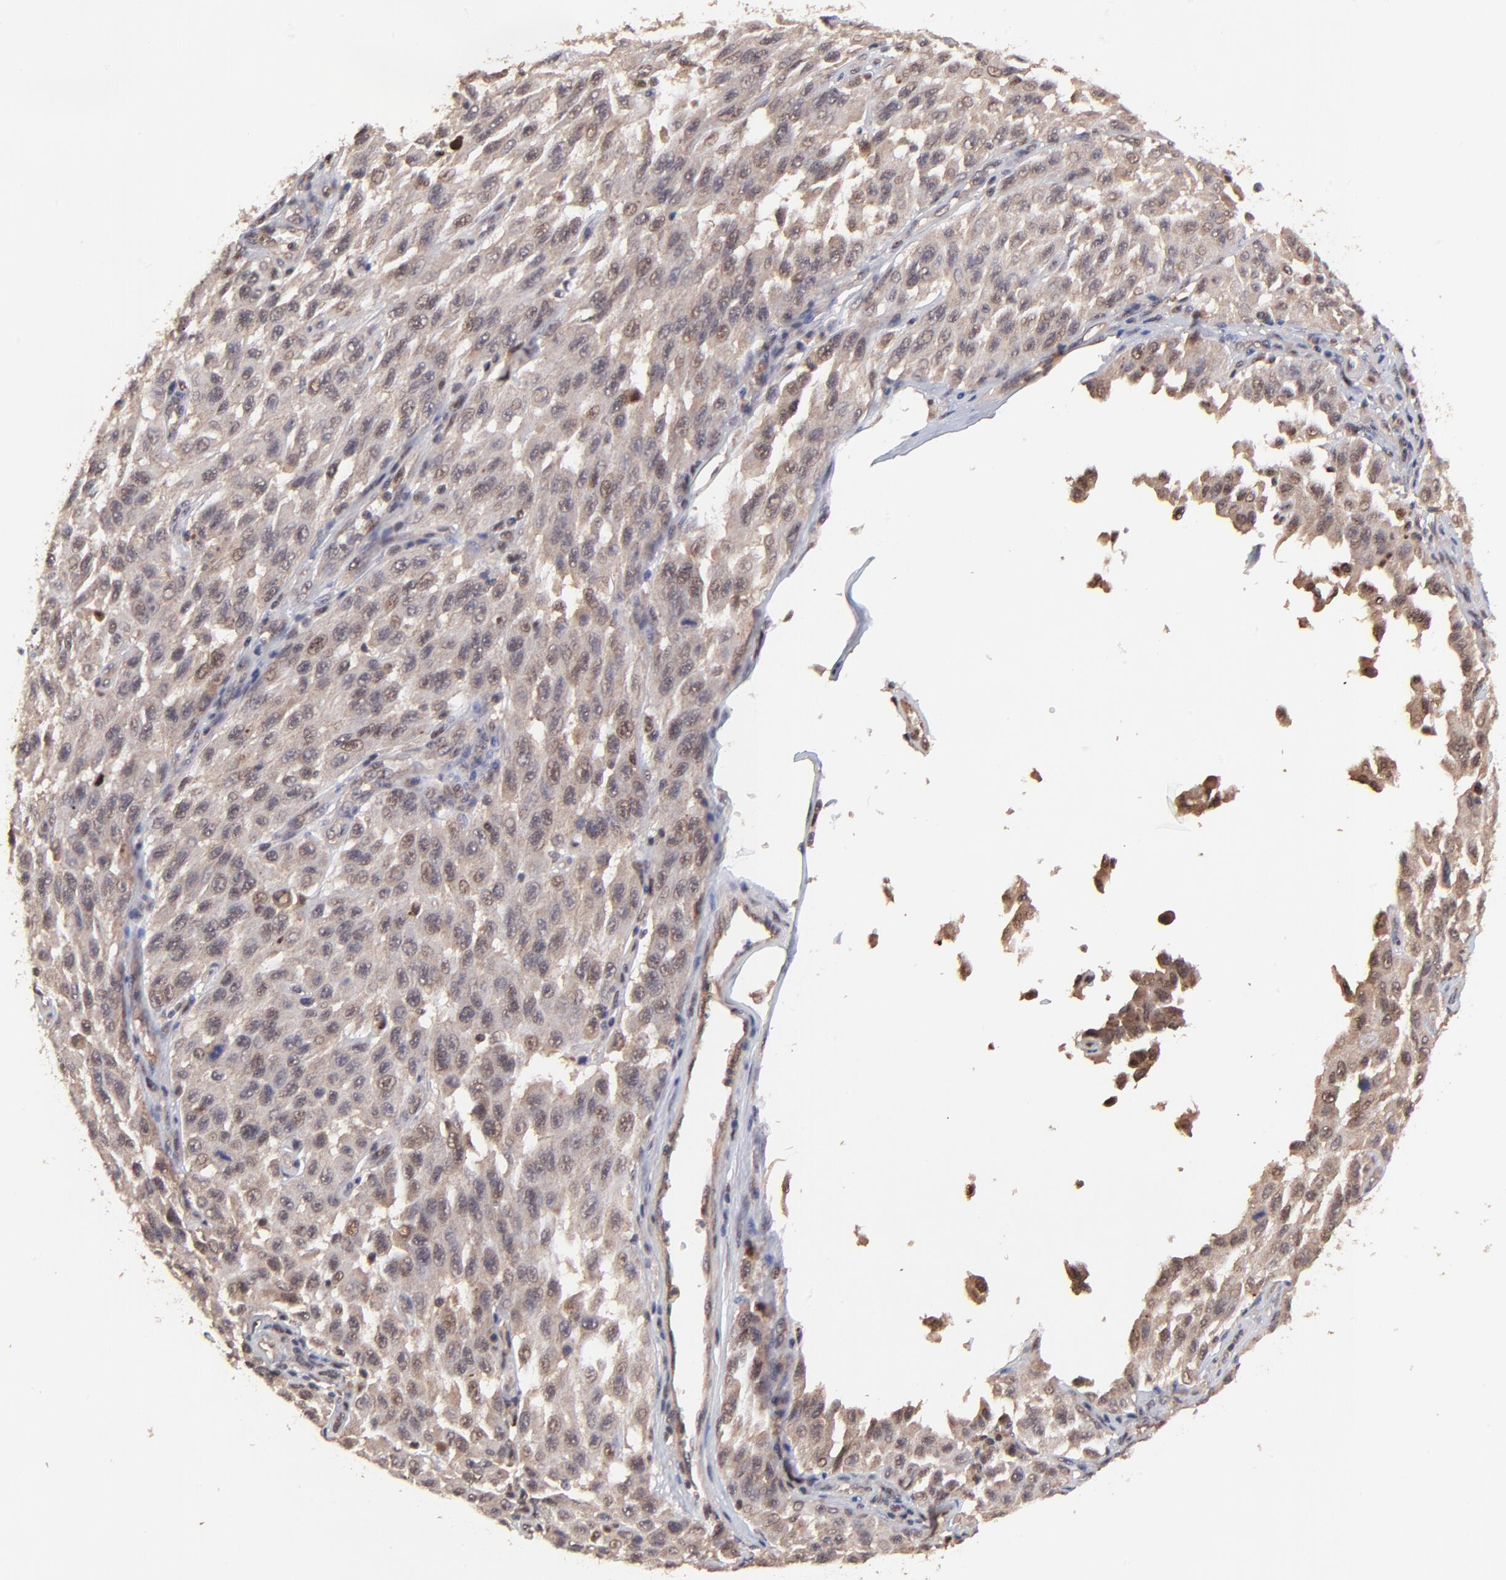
{"staining": {"intensity": "moderate", "quantity": ">75%", "location": "cytoplasmic/membranous,nuclear"}, "tissue": "melanoma", "cell_type": "Tumor cells", "image_type": "cancer", "snomed": [{"axis": "morphology", "description": "Malignant melanoma, NOS"}, {"axis": "topography", "description": "Skin"}], "caption": "High-magnification brightfield microscopy of melanoma stained with DAB (3,3'-diaminobenzidine) (brown) and counterstained with hematoxylin (blue). tumor cells exhibit moderate cytoplasmic/membranous and nuclear positivity is seen in approximately>75% of cells.", "gene": "PSMA6", "patient": {"sex": "male", "age": 30}}